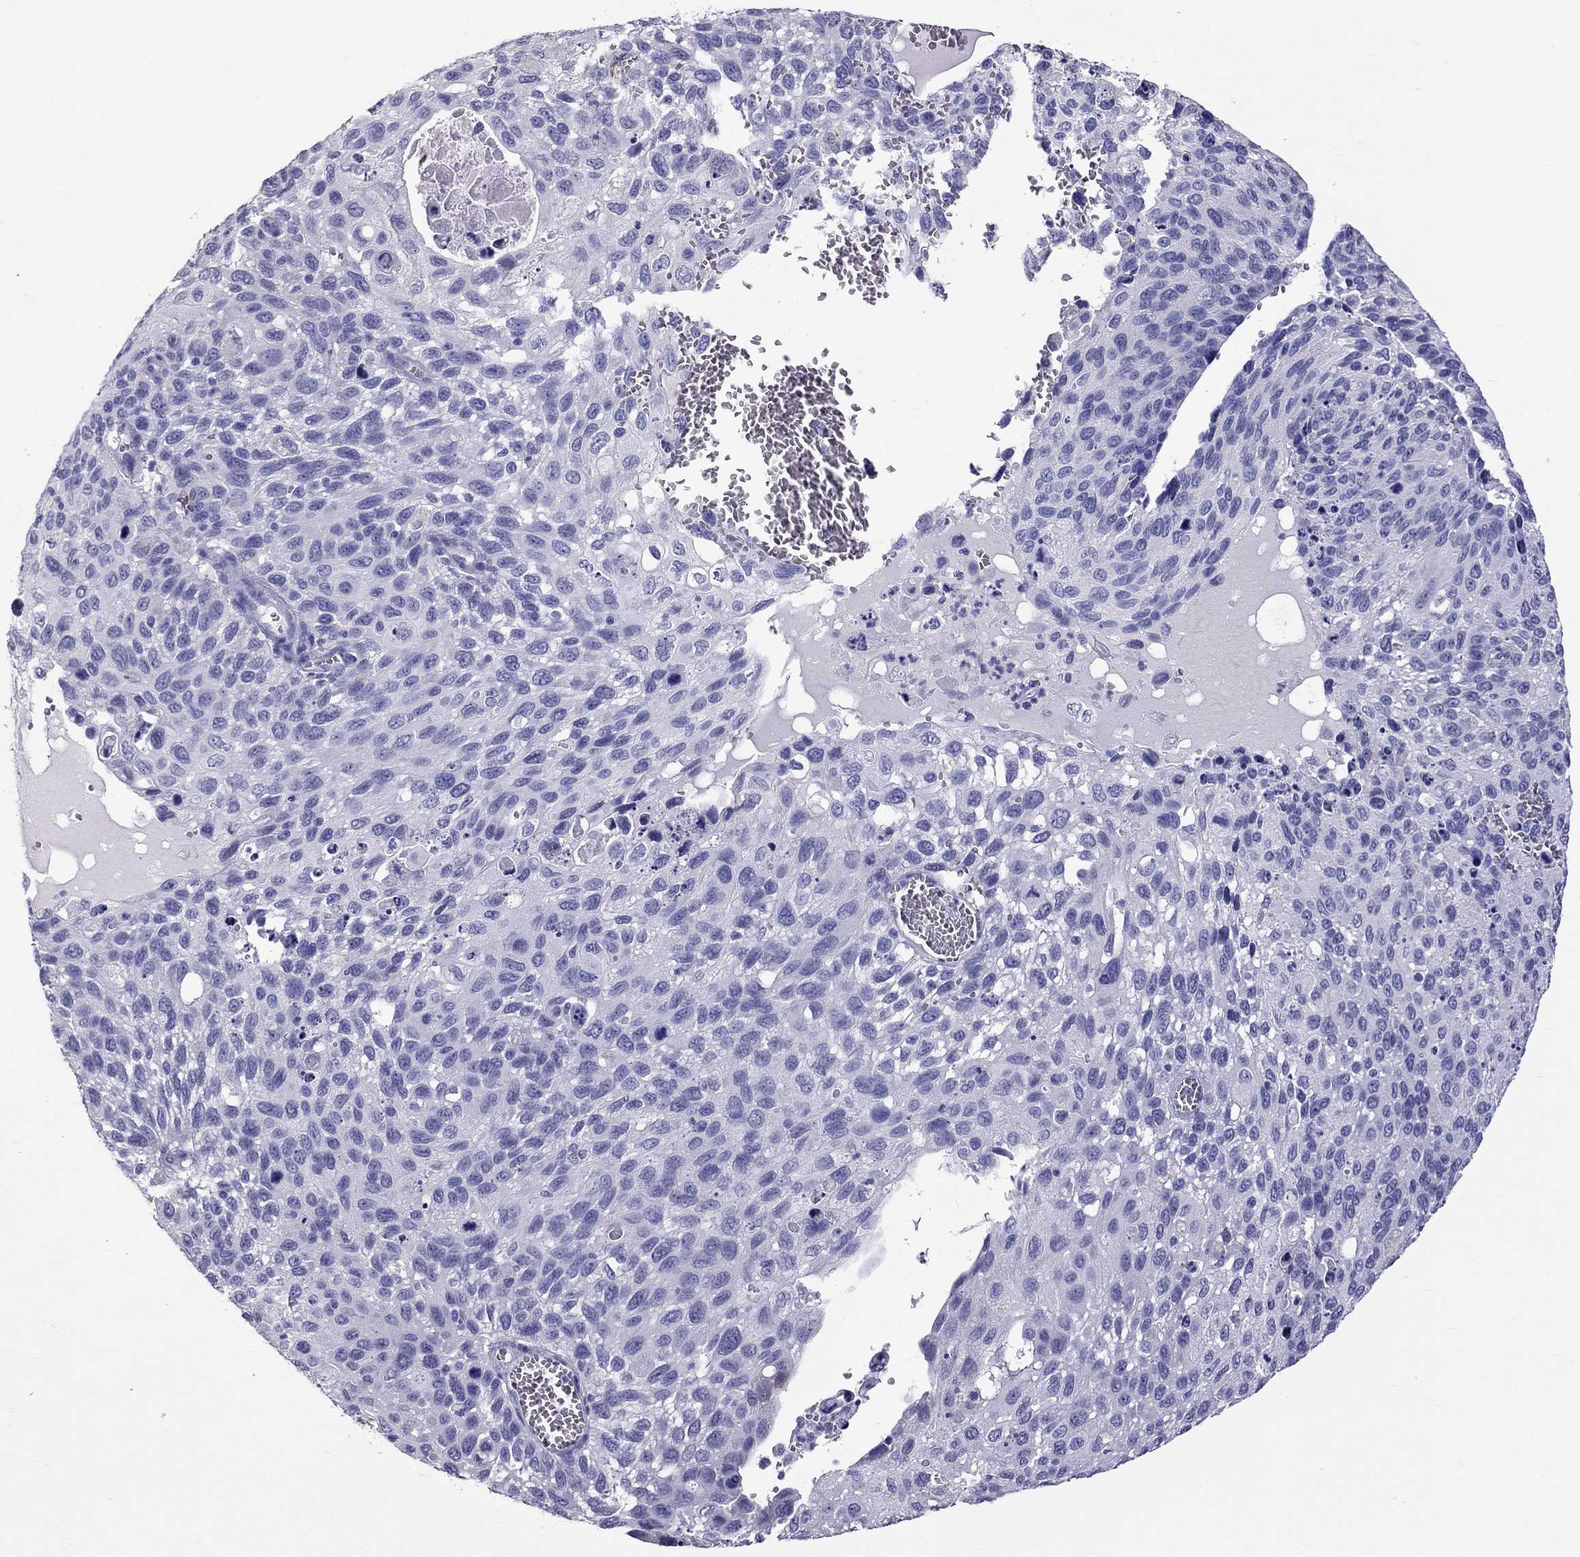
{"staining": {"intensity": "negative", "quantity": "none", "location": "none"}, "tissue": "cervical cancer", "cell_type": "Tumor cells", "image_type": "cancer", "snomed": [{"axis": "morphology", "description": "Squamous cell carcinoma, NOS"}, {"axis": "topography", "description": "Cervix"}], "caption": "Tumor cells are negative for protein expression in human cervical cancer (squamous cell carcinoma).", "gene": "TTLL13", "patient": {"sex": "female", "age": 70}}